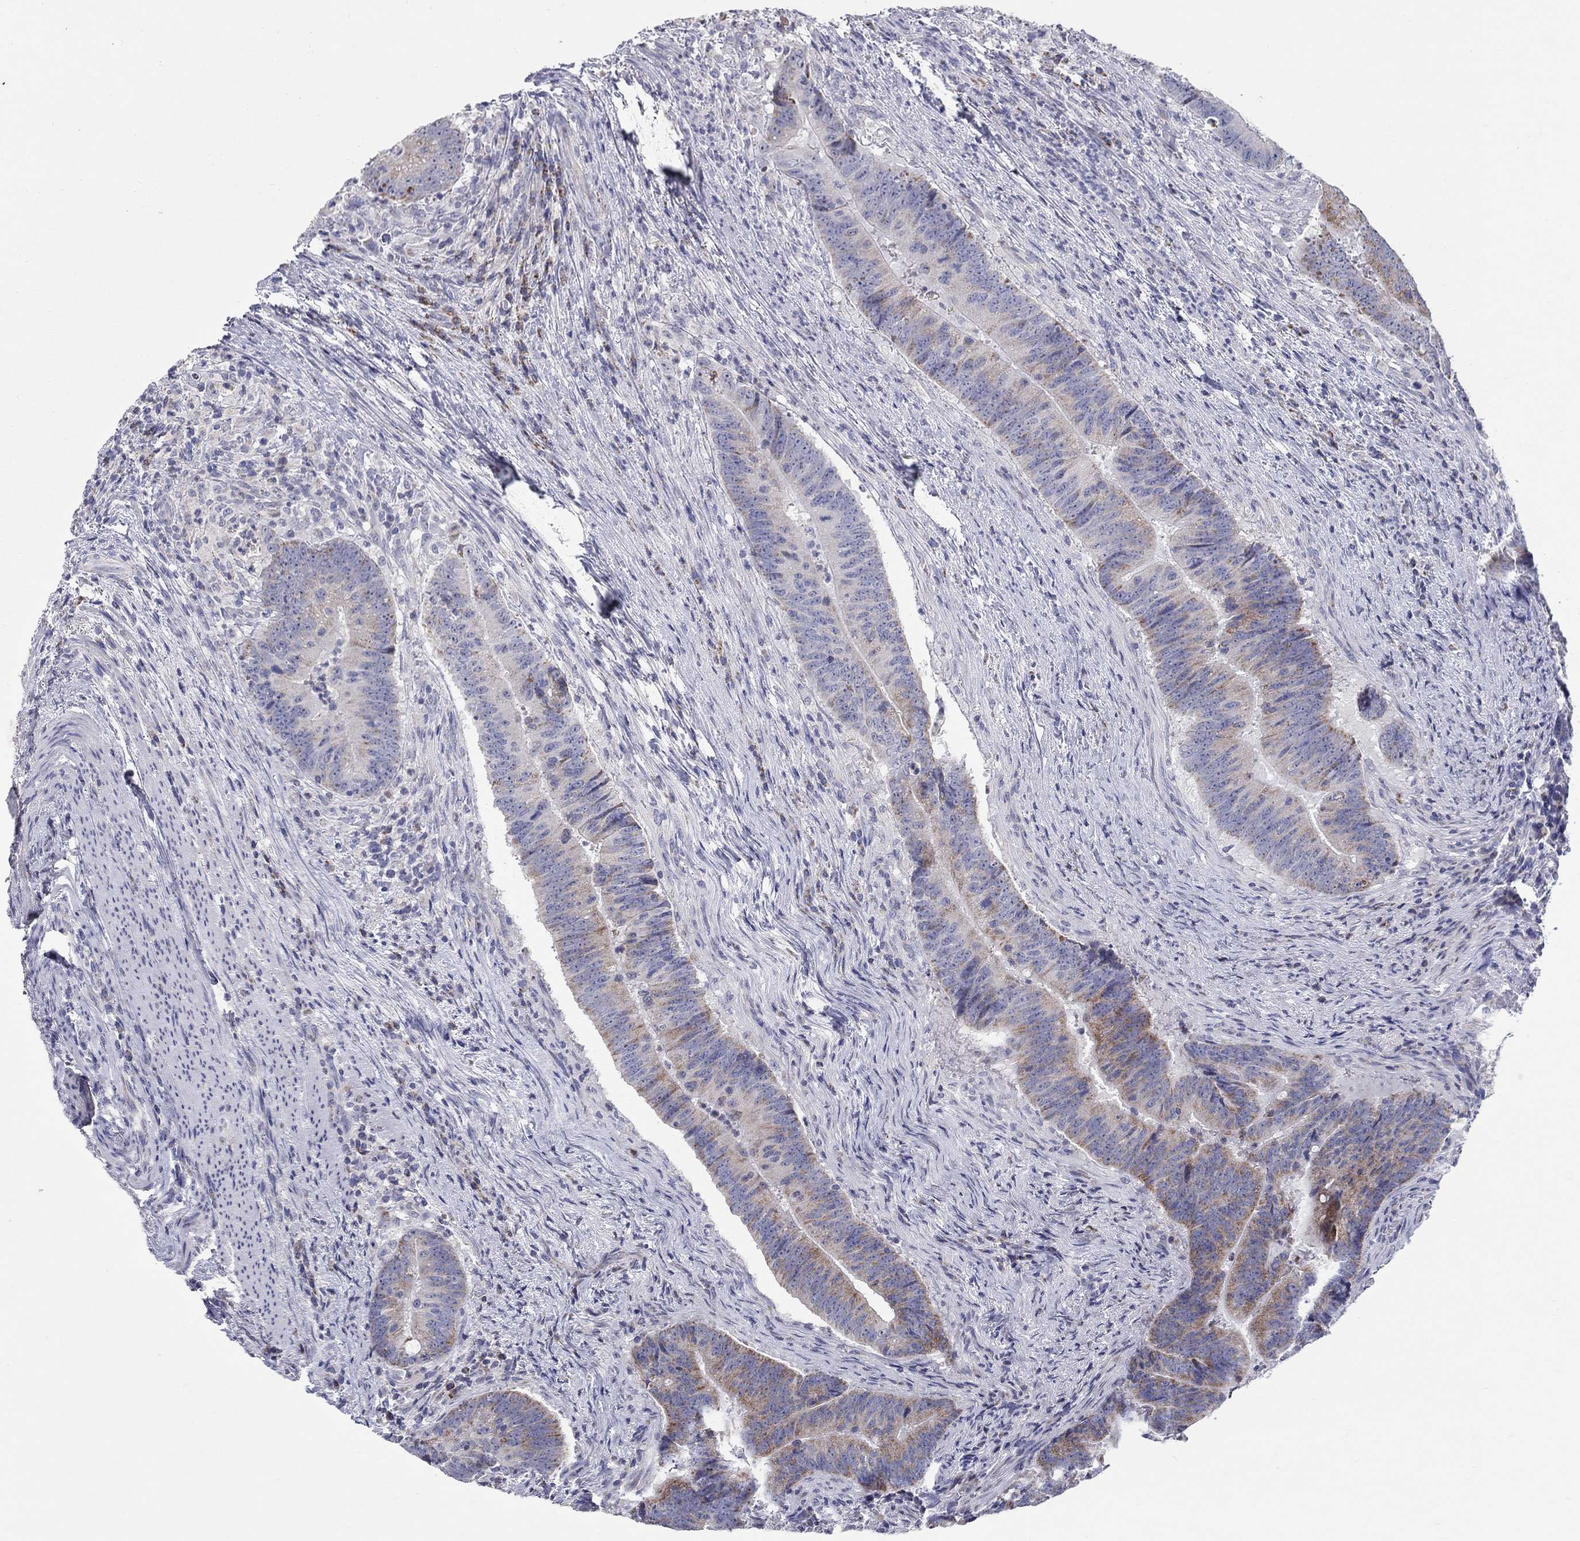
{"staining": {"intensity": "moderate", "quantity": "25%-75%", "location": "cytoplasmic/membranous"}, "tissue": "colorectal cancer", "cell_type": "Tumor cells", "image_type": "cancer", "snomed": [{"axis": "morphology", "description": "Adenocarcinoma, NOS"}, {"axis": "topography", "description": "Colon"}], "caption": "This is a micrograph of immunohistochemistry (IHC) staining of colorectal adenocarcinoma, which shows moderate expression in the cytoplasmic/membranous of tumor cells.", "gene": "HMX2", "patient": {"sex": "female", "age": 87}}